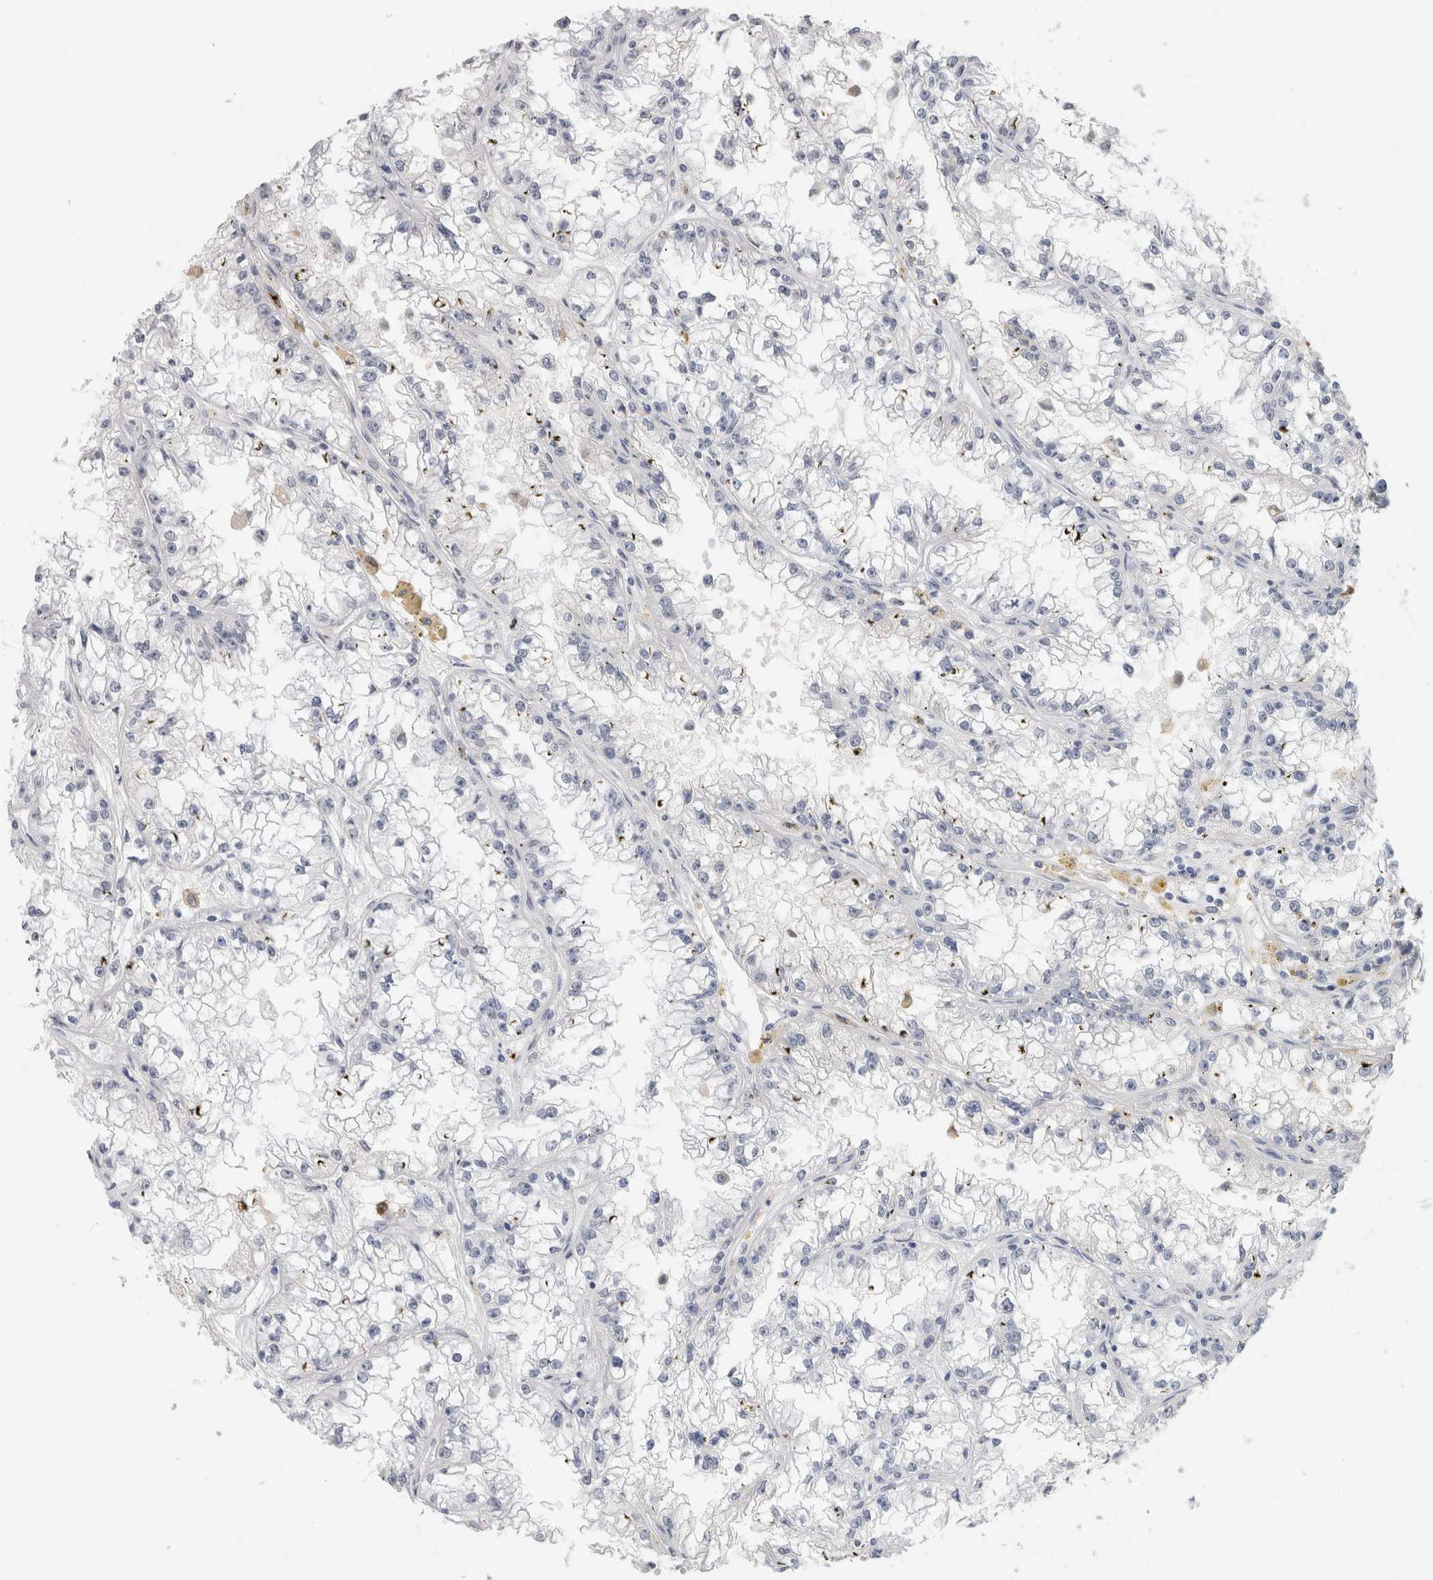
{"staining": {"intensity": "negative", "quantity": "none", "location": "none"}, "tissue": "renal cancer", "cell_type": "Tumor cells", "image_type": "cancer", "snomed": [{"axis": "morphology", "description": "Adenocarcinoma, NOS"}, {"axis": "topography", "description": "Kidney"}], "caption": "The immunohistochemistry (IHC) photomicrograph has no significant staining in tumor cells of renal cancer (adenocarcinoma) tissue.", "gene": "LAMP3", "patient": {"sex": "male", "age": 56}}